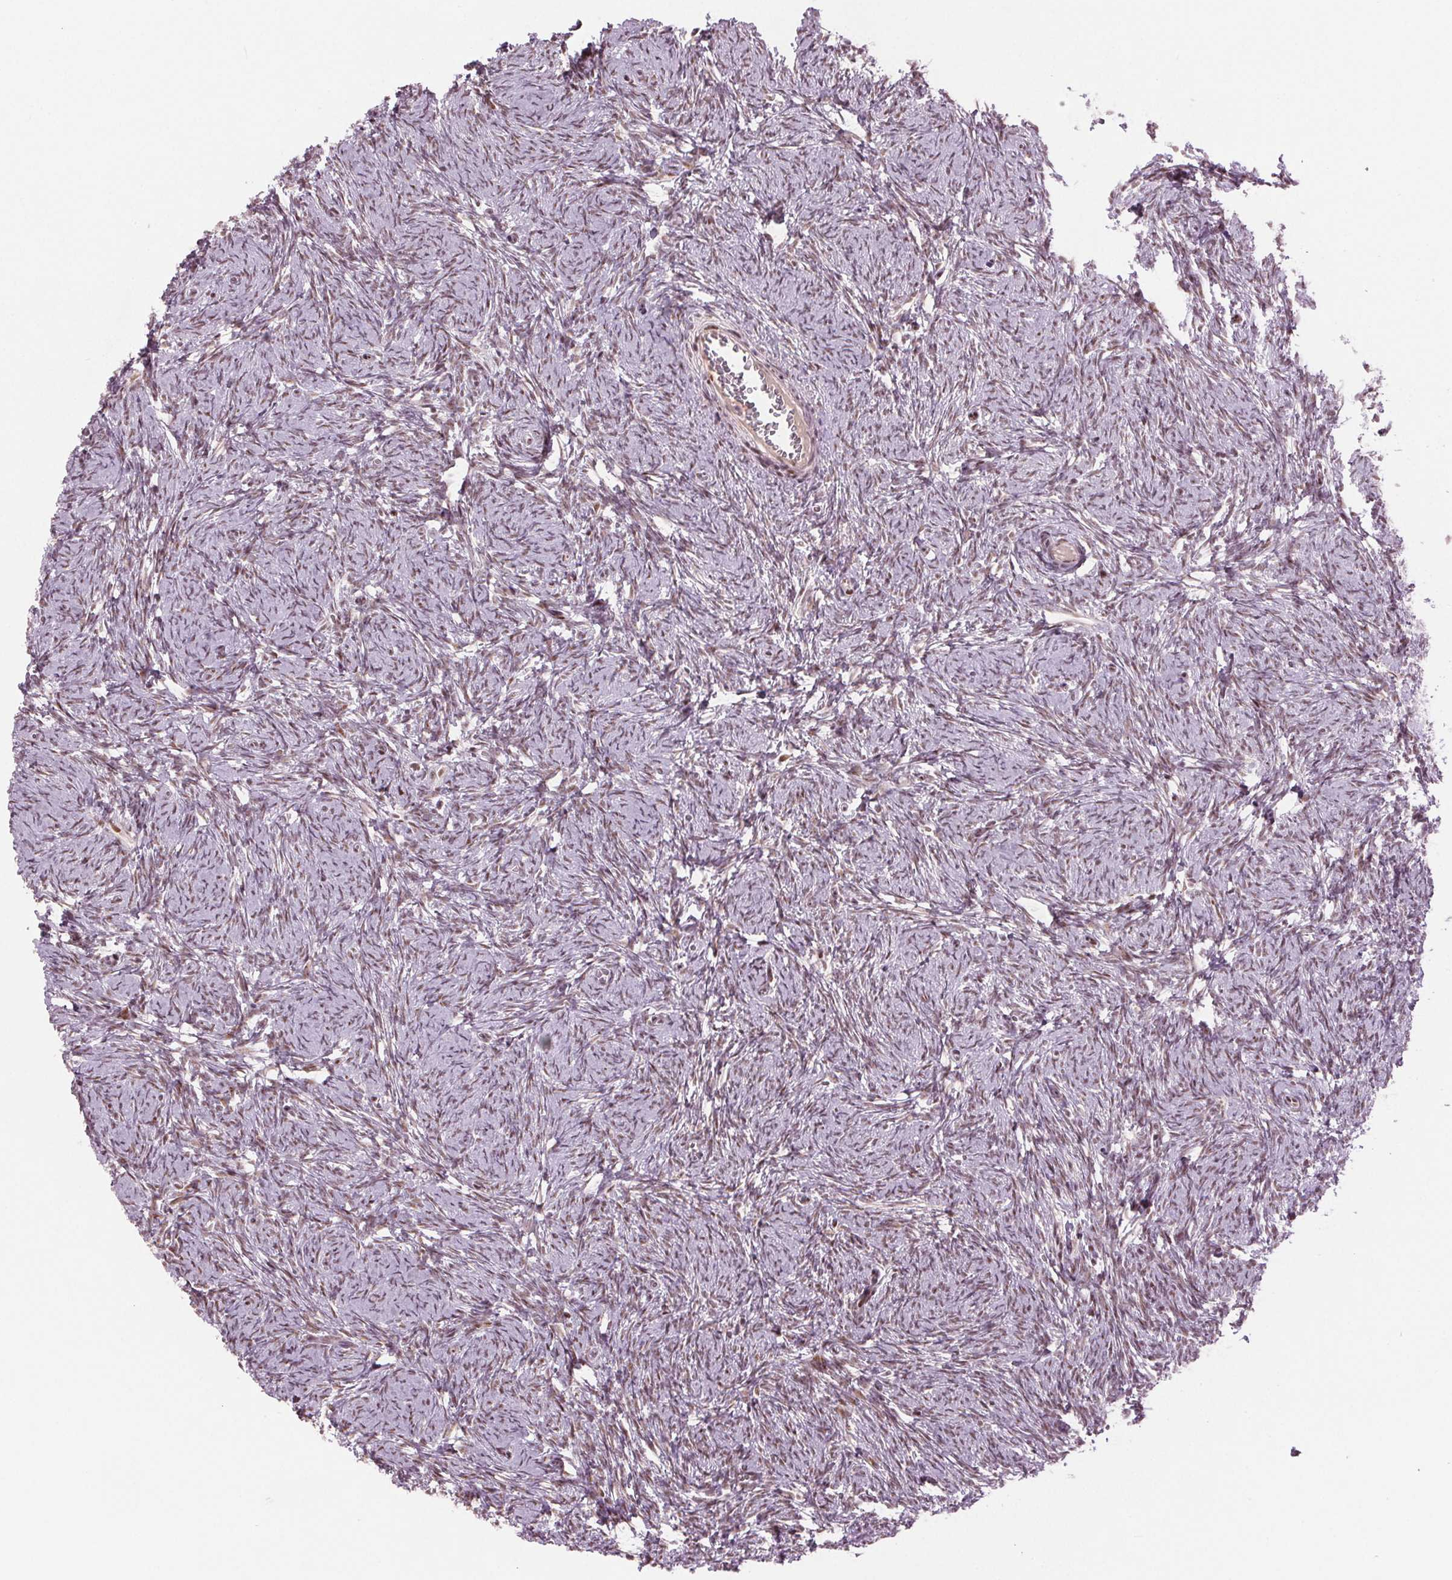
{"staining": {"intensity": "weak", "quantity": ">75%", "location": "nuclear"}, "tissue": "ovary", "cell_type": "Follicle cells", "image_type": "normal", "snomed": [{"axis": "morphology", "description": "Normal tissue, NOS"}, {"axis": "topography", "description": "Ovary"}], "caption": "Immunohistochemistry (IHC) image of unremarkable ovary stained for a protein (brown), which exhibits low levels of weak nuclear expression in about >75% of follicle cells.", "gene": "TTC34", "patient": {"sex": "female", "age": 41}}